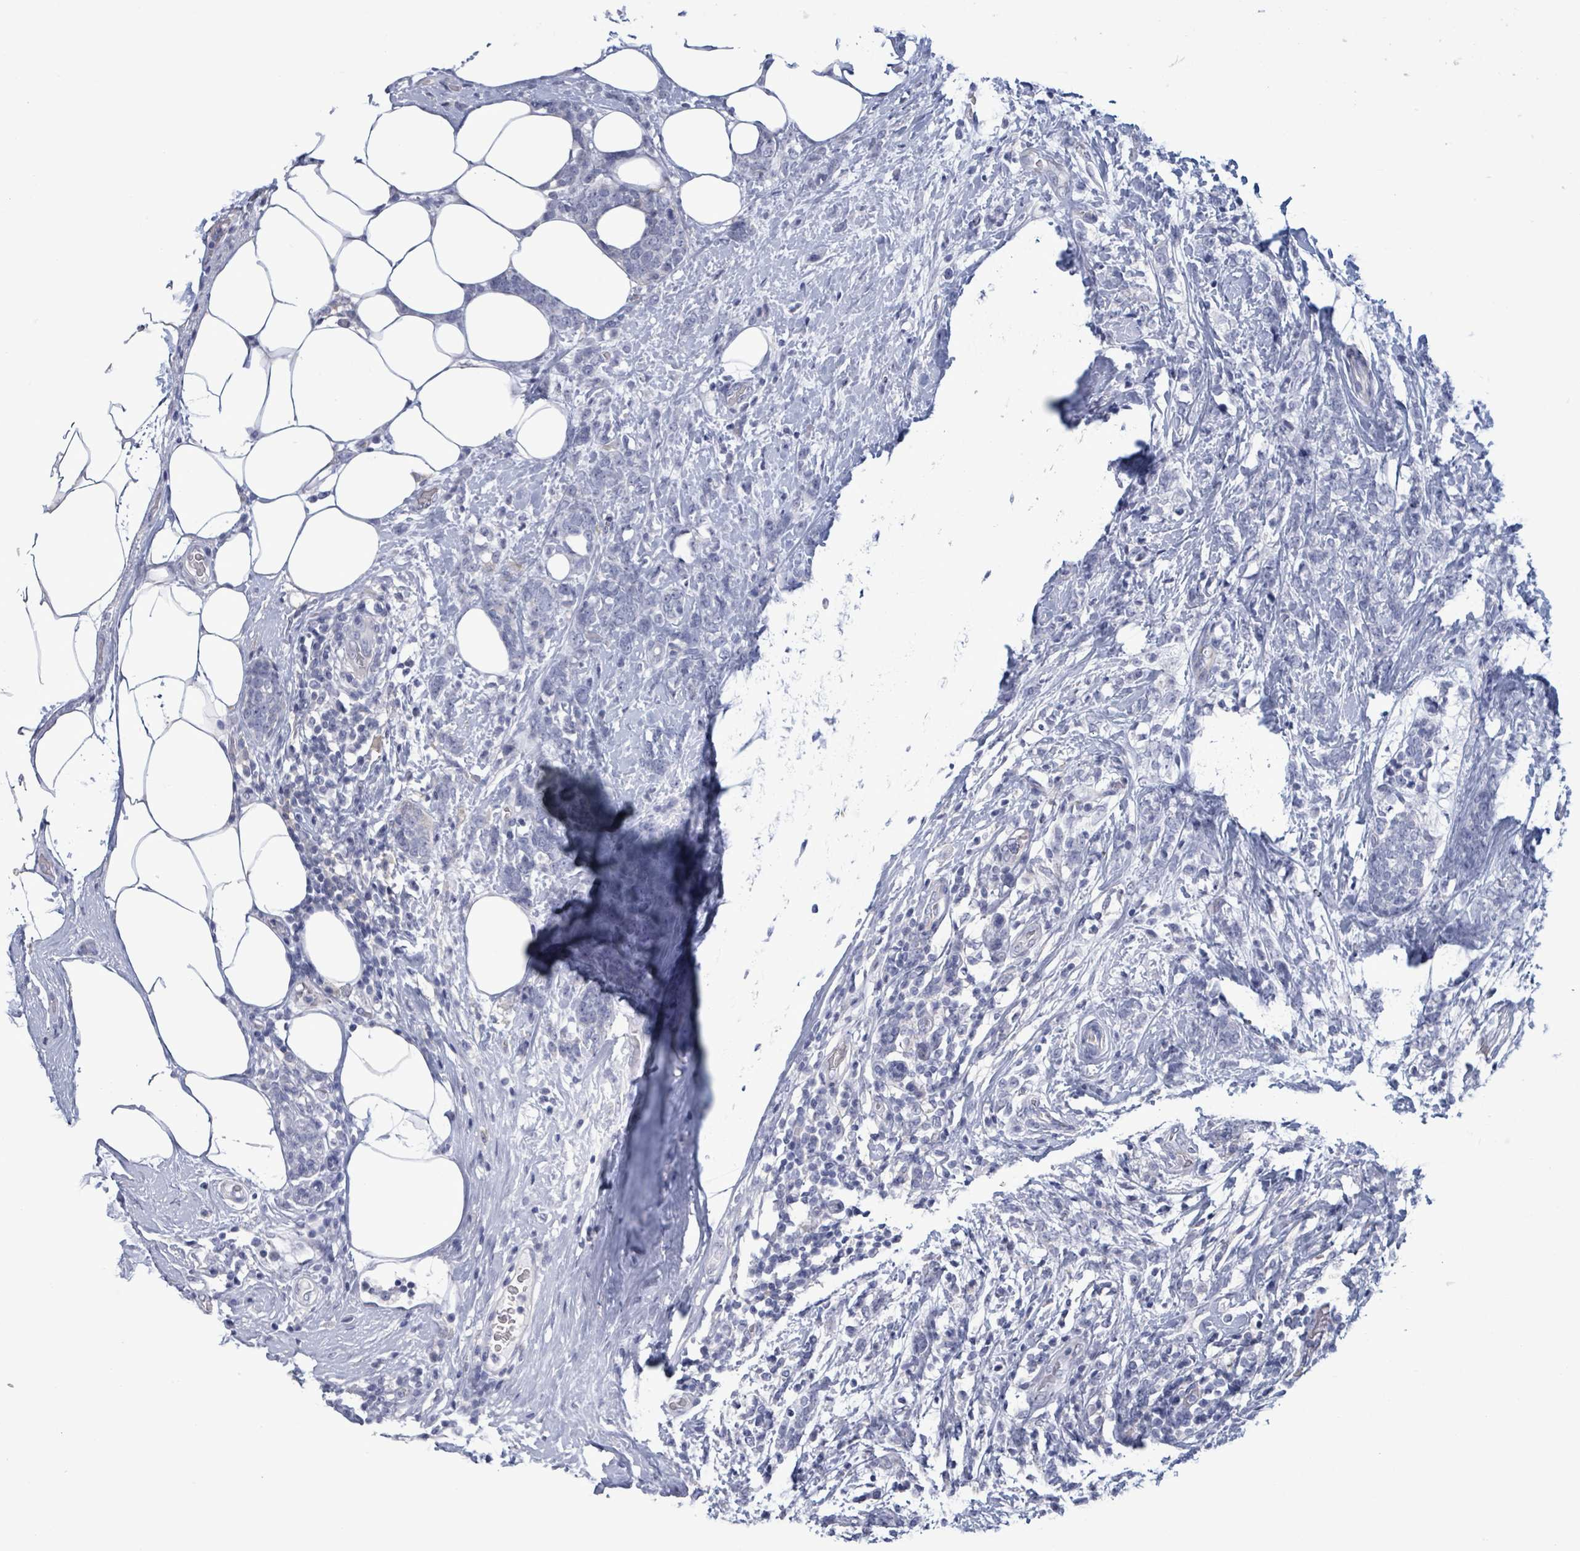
{"staining": {"intensity": "negative", "quantity": "none", "location": "none"}, "tissue": "breast cancer", "cell_type": "Tumor cells", "image_type": "cancer", "snomed": [{"axis": "morphology", "description": "Lobular carcinoma"}, {"axis": "topography", "description": "Breast"}], "caption": "Lobular carcinoma (breast) stained for a protein using immunohistochemistry displays no positivity tumor cells.", "gene": "BSG", "patient": {"sex": "female", "age": 58}}